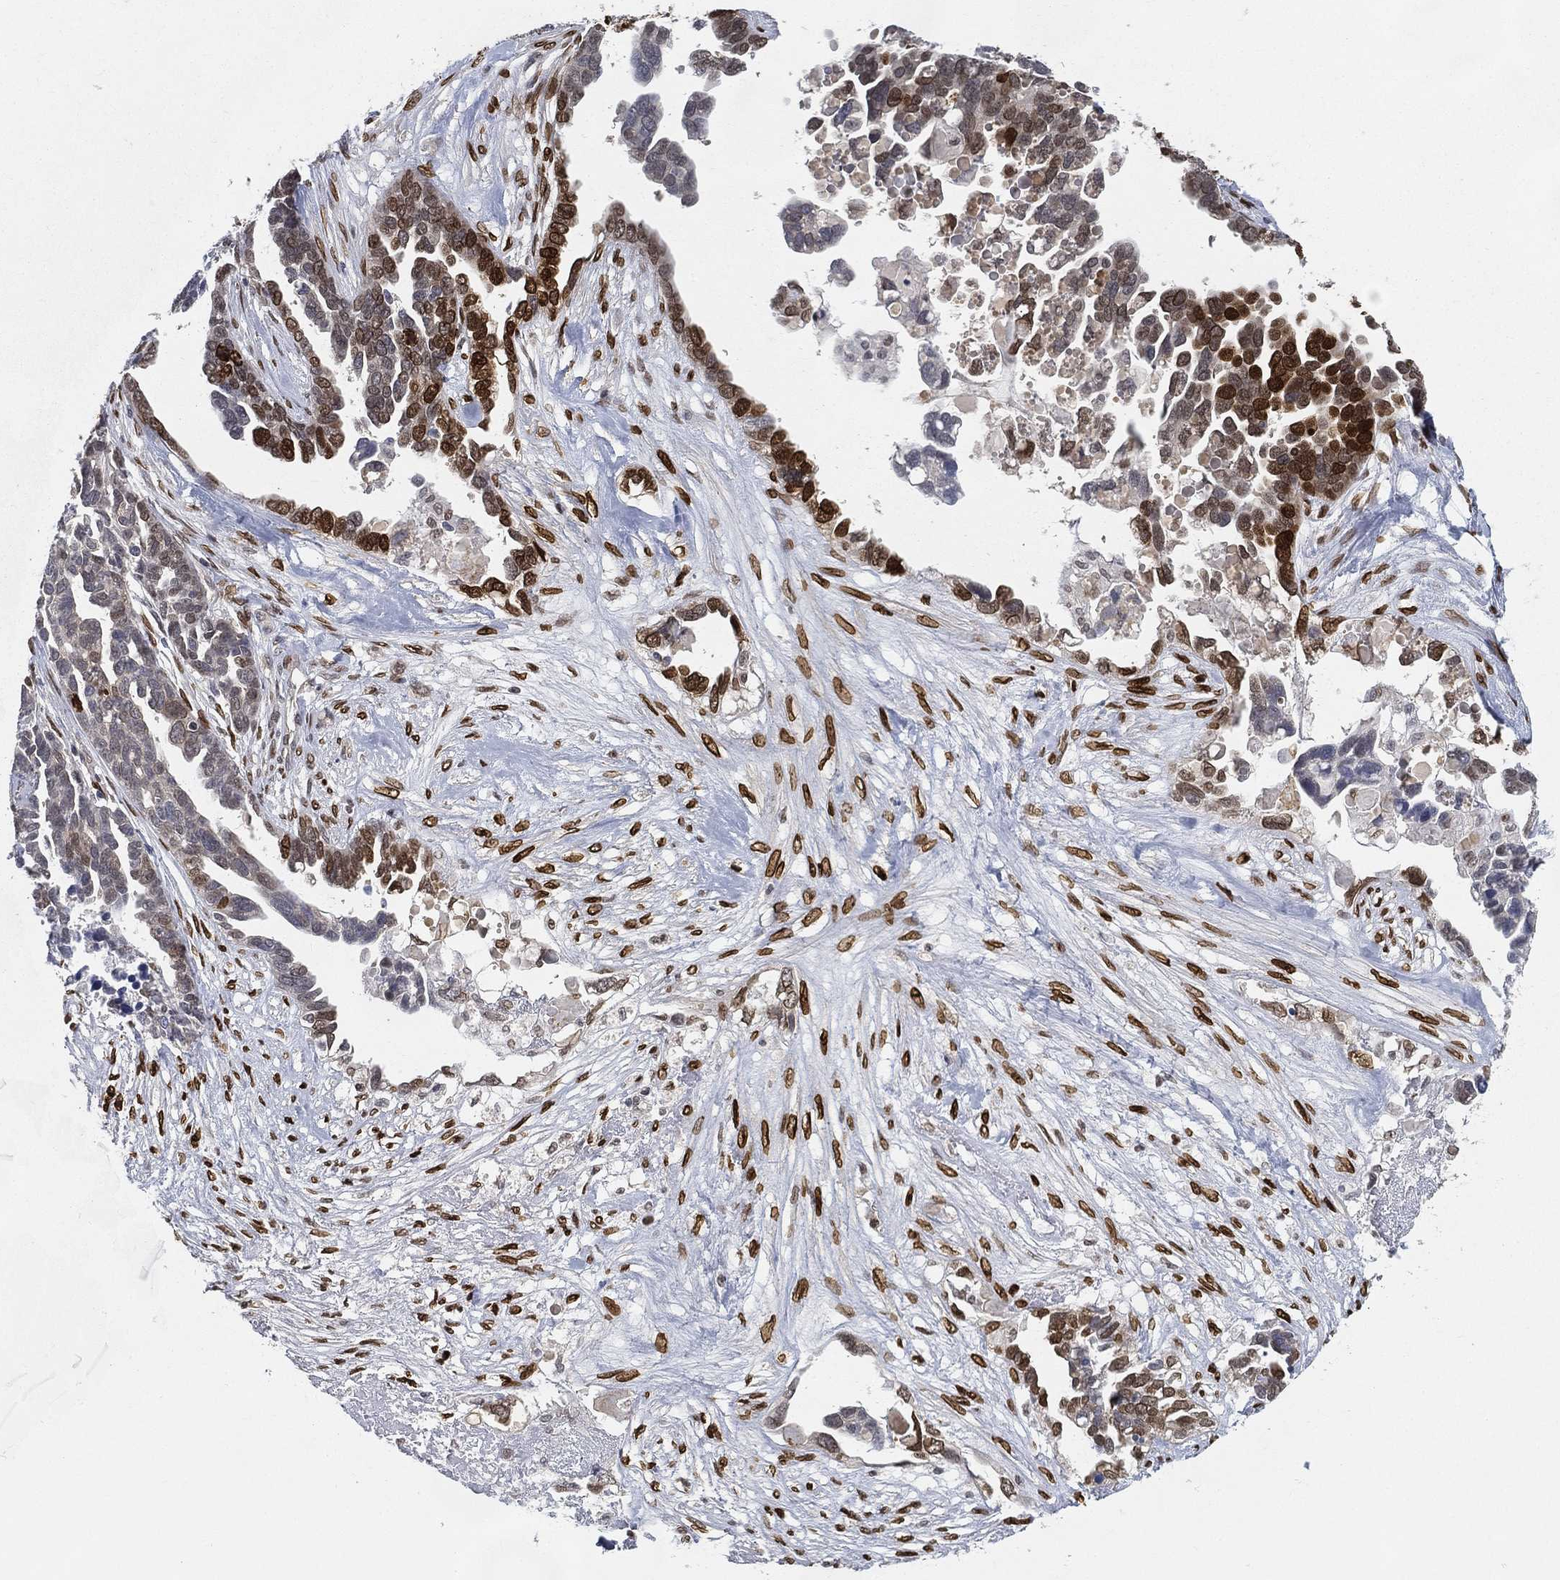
{"staining": {"intensity": "strong", "quantity": "25%-75%", "location": "nuclear"}, "tissue": "ovarian cancer", "cell_type": "Tumor cells", "image_type": "cancer", "snomed": [{"axis": "morphology", "description": "Cystadenocarcinoma, serous, NOS"}, {"axis": "topography", "description": "Ovary"}], "caption": "The histopathology image shows staining of ovarian cancer, revealing strong nuclear protein expression (brown color) within tumor cells.", "gene": "LMNB1", "patient": {"sex": "female", "age": 54}}